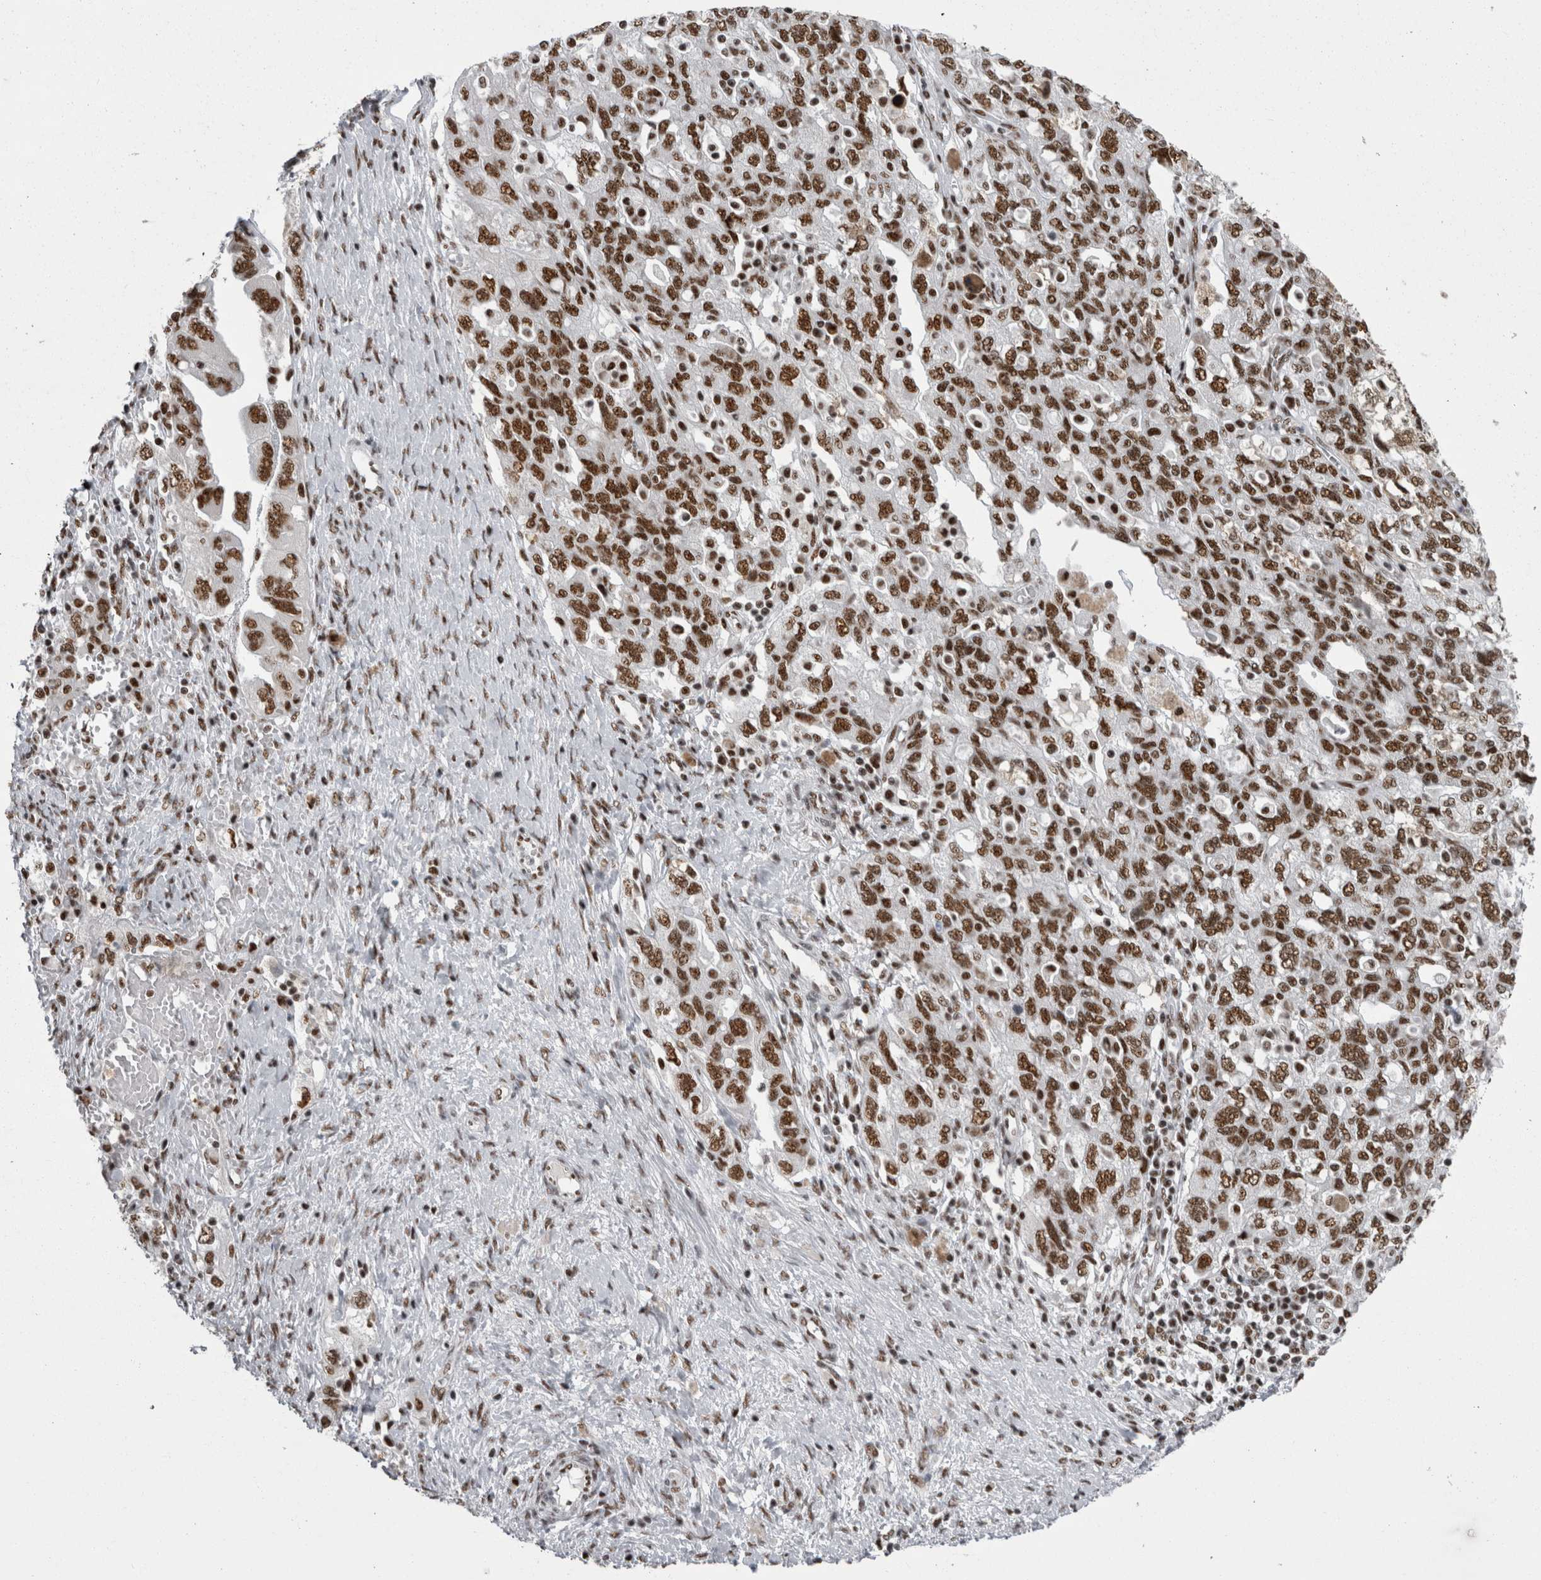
{"staining": {"intensity": "strong", "quantity": ">75%", "location": "nuclear"}, "tissue": "ovarian cancer", "cell_type": "Tumor cells", "image_type": "cancer", "snomed": [{"axis": "morphology", "description": "Carcinoma, NOS"}, {"axis": "morphology", "description": "Cystadenocarcinoma, serous, NOS"}, {"axis": "topography", "description": "Ovary"}], "caption": "Brown immunohistochemical staining in human carcinoma (ovarian) demonstrates strong nuclear positivity in about >75% of tumor cells. (Stains: DAB (3,3'-diaminobenzidine) in brown, nuclei in blue, Microscopy: brightfield microscopy at high magnification).", "gene": "SNRNP40", "patient": {"sex": "female", "age": 69}}